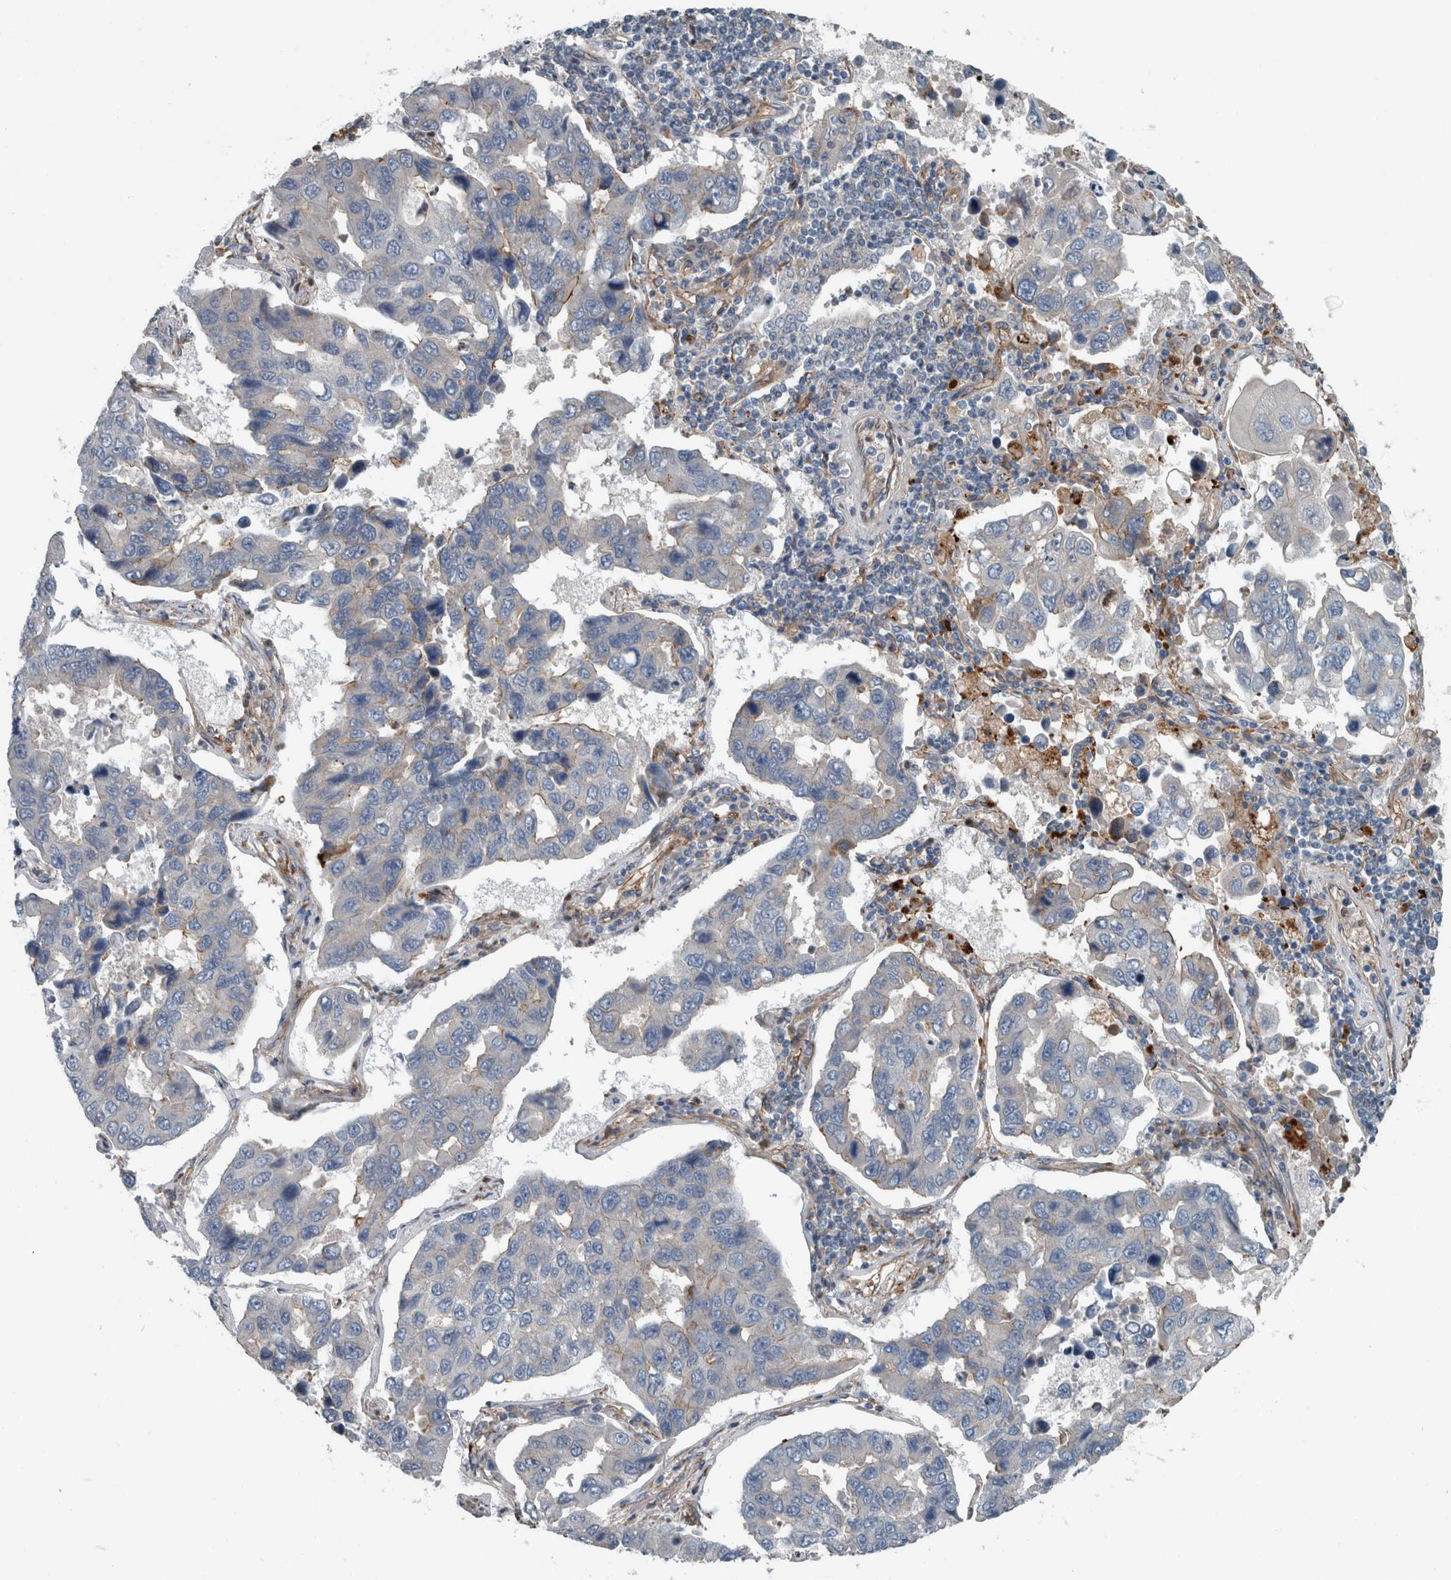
{"staining": {"intensity": "negative", "quantity": "none", "location": "none"}, "tissue": "lung cancer", "cell_type": "Tumor cells", "image_type": "cancer", "snomed": [{"axis": "morphology", "description": "Adenocarcinoma, NOS"}, {"axis": "topography", "description": "Lung"}], "caption": "This is a histopathology image of IHC staining of lung cancer, which shows no staining in tumor cells.", "gene": "GLT8D2", "patient": {"sex": "male", "age": 64}}